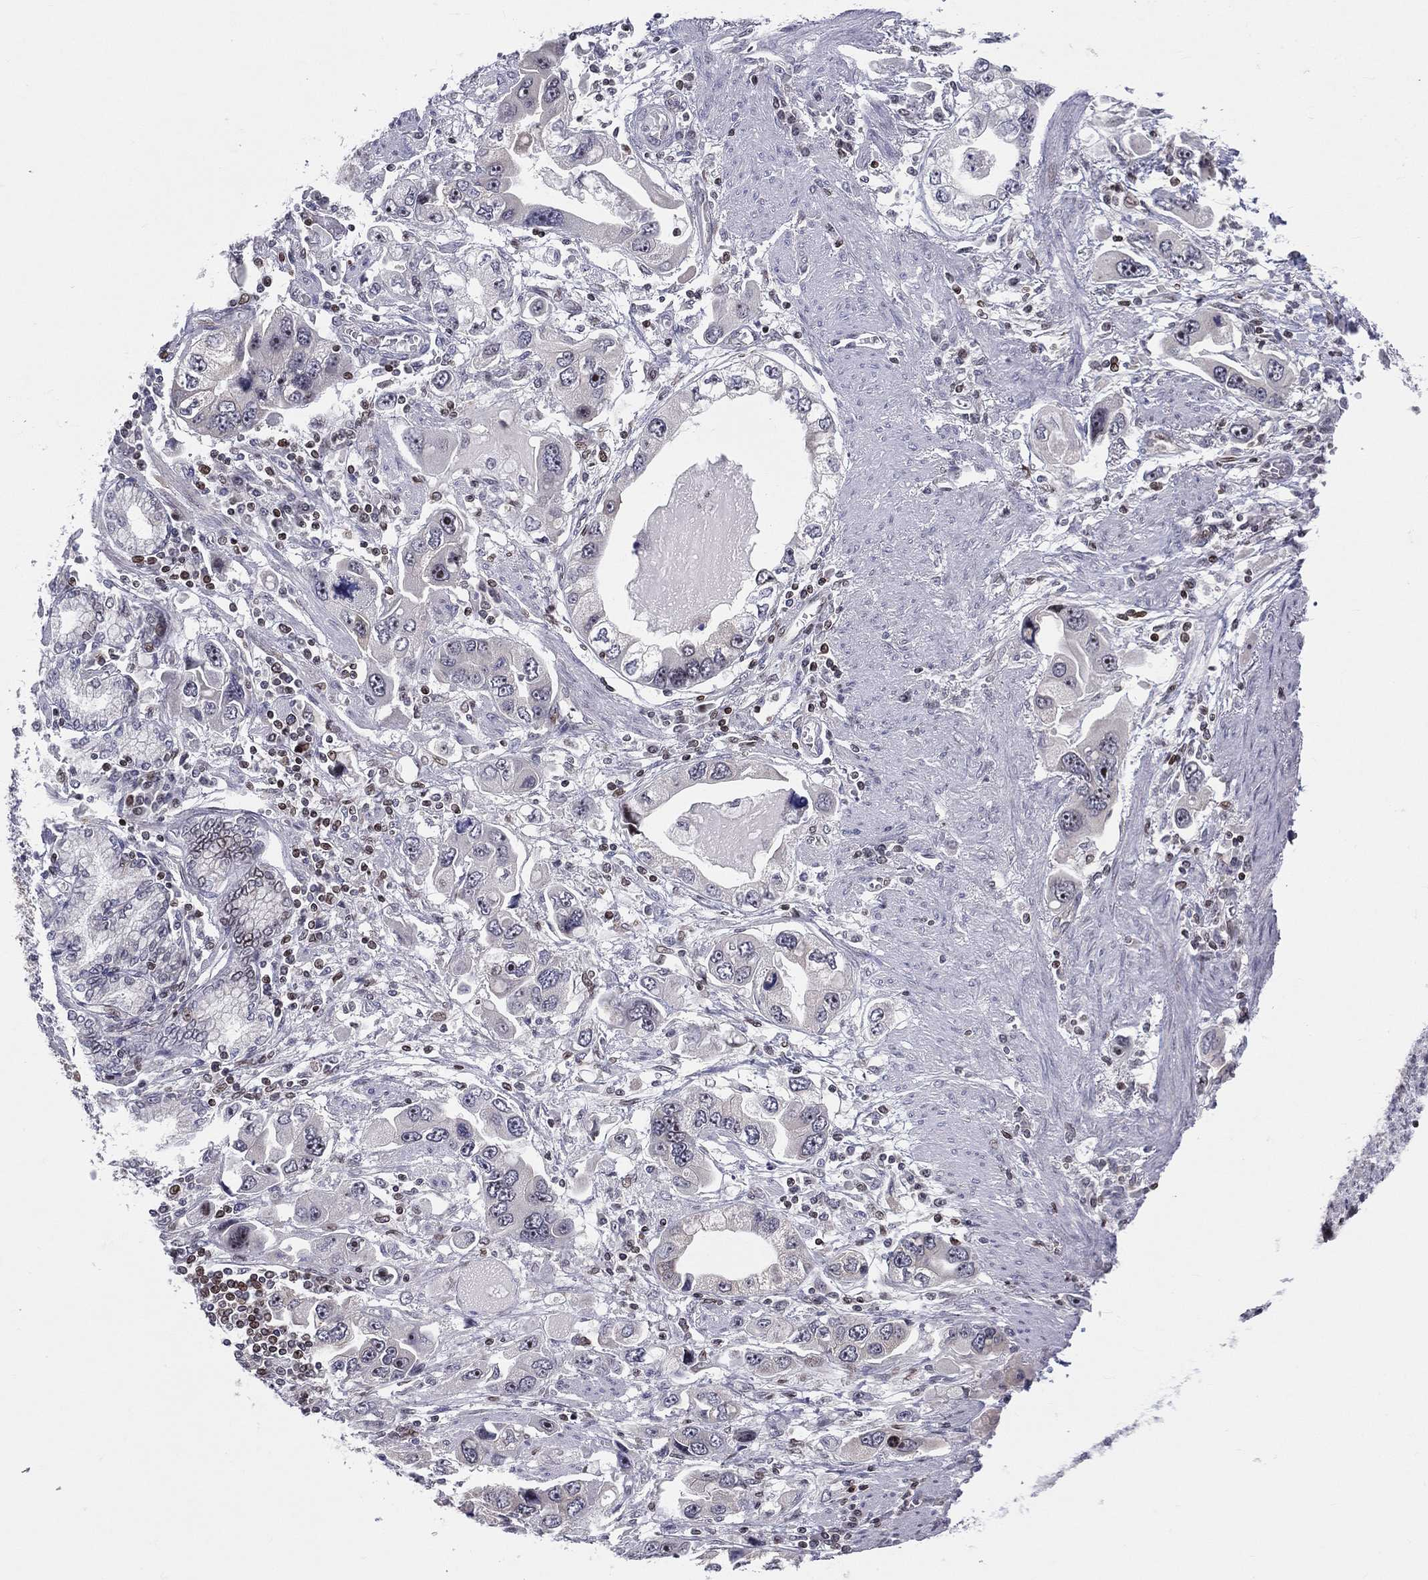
{"staining": {"intensity": "negative", "quantity": "none", "location": "none"}, "tissue": "stomach cancer", "cell_type": "Tumor cells", "image_type": "cancer", "snomed": [{"axis": "morphology", "description": "Adenocarcinoma, NOS"}, {"axis": "topography", "description": "Stomach, lower"}], "caption": "Image shows no protein positivity in tumor cells of stomach cancer tissue.", "gene": "DBF4B", "patient": {"sex": "female", "age": 93}}